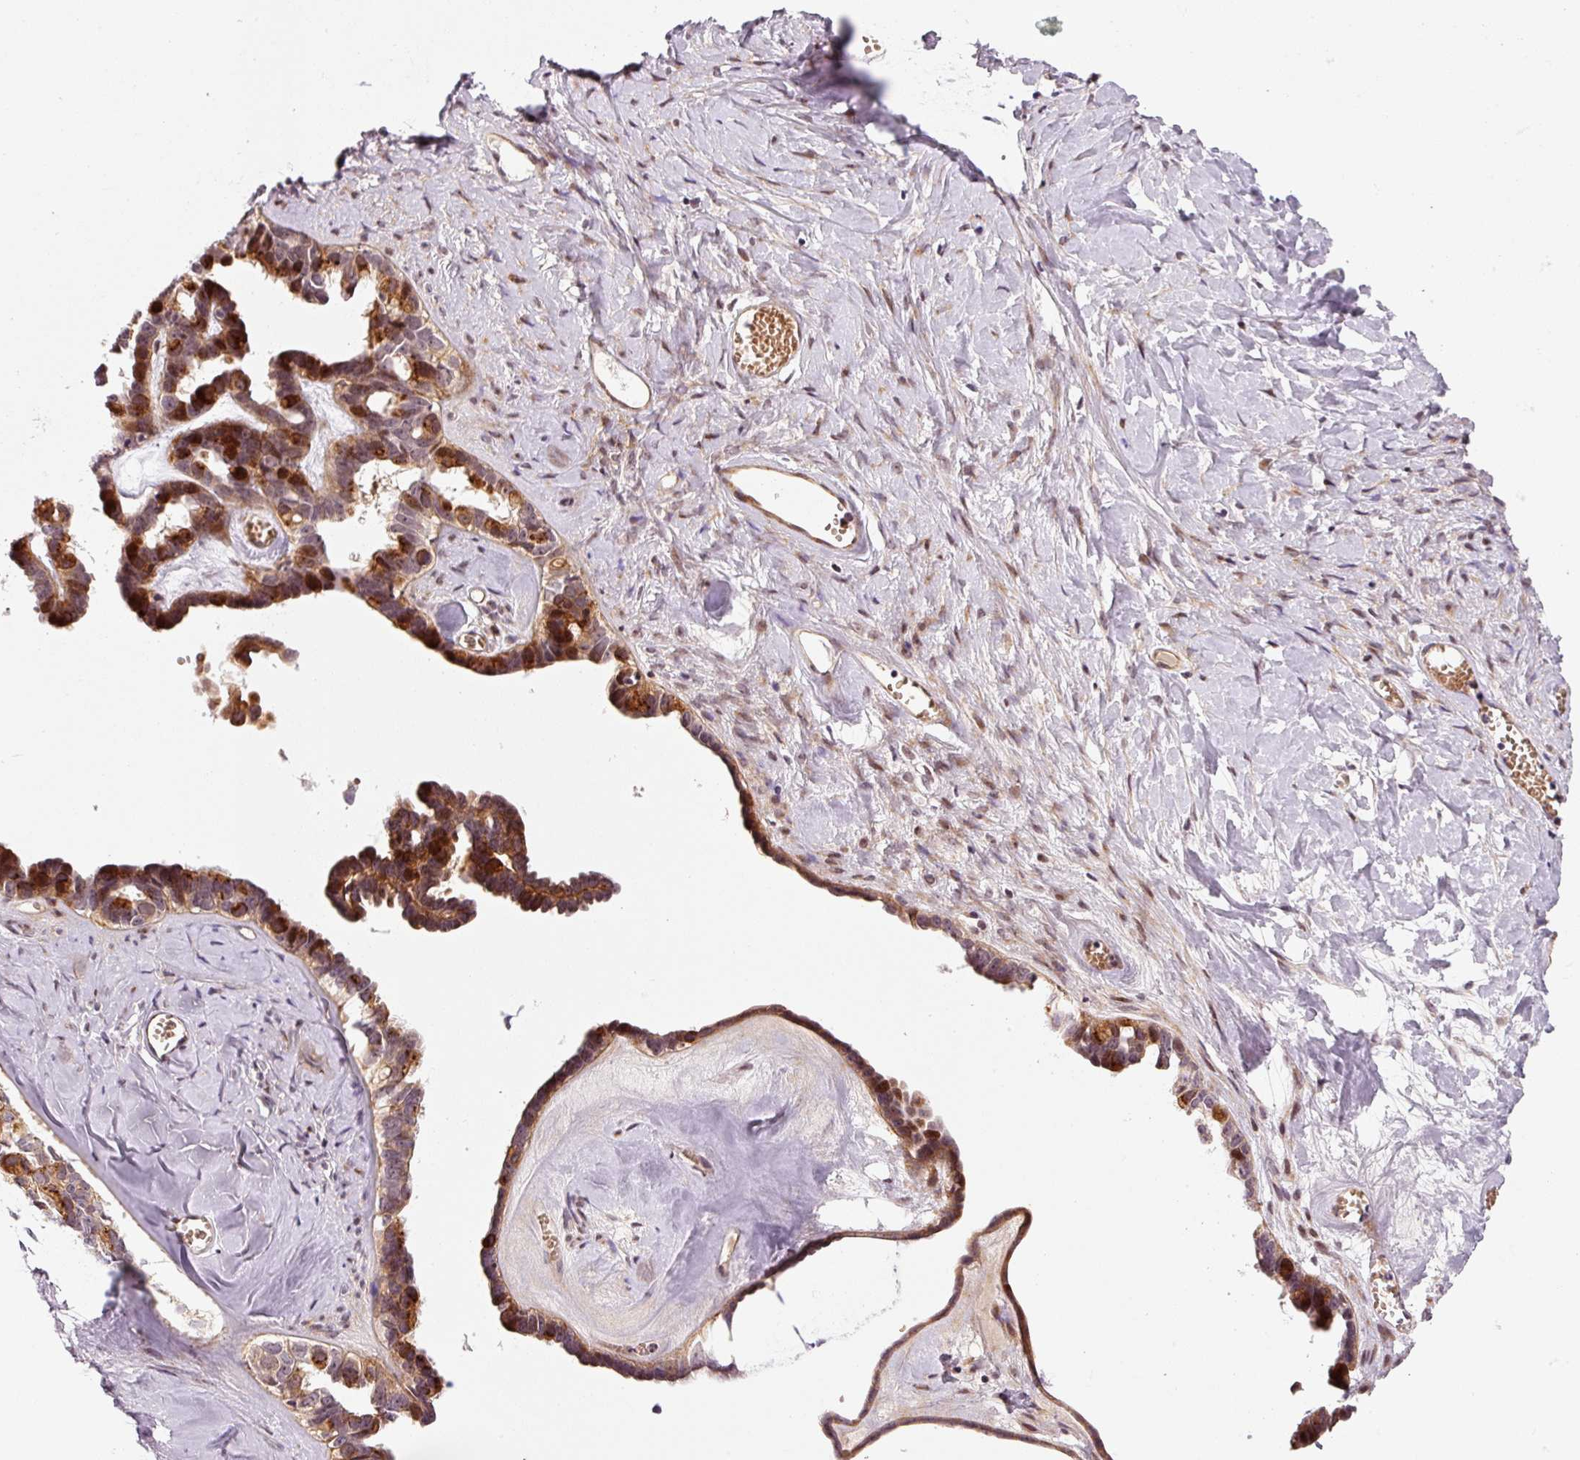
{"staining": {"intensity": "strong", "quantity": ">75%", "location": "cytoplasmic/membranous"}, "tissue": "ovarian cancer", "cell_type": "Tumor cells", "image_type": "cancer", "snomed": [{"axis": "morphology", "description": "Cystadenocarcinoma, serous, NOS"}, {"axis": "topography", "description": "Ovary"}], "caption": "Serous cystadenocarcinoma (ovarian) was stained to show a protein in brown. There is high levels of strong cytoplasmic/membranous staining in approximately >75% of tumor cells.", "gene": "ANKRD20A1", "patient": {"sex": "female", "age": 69}}